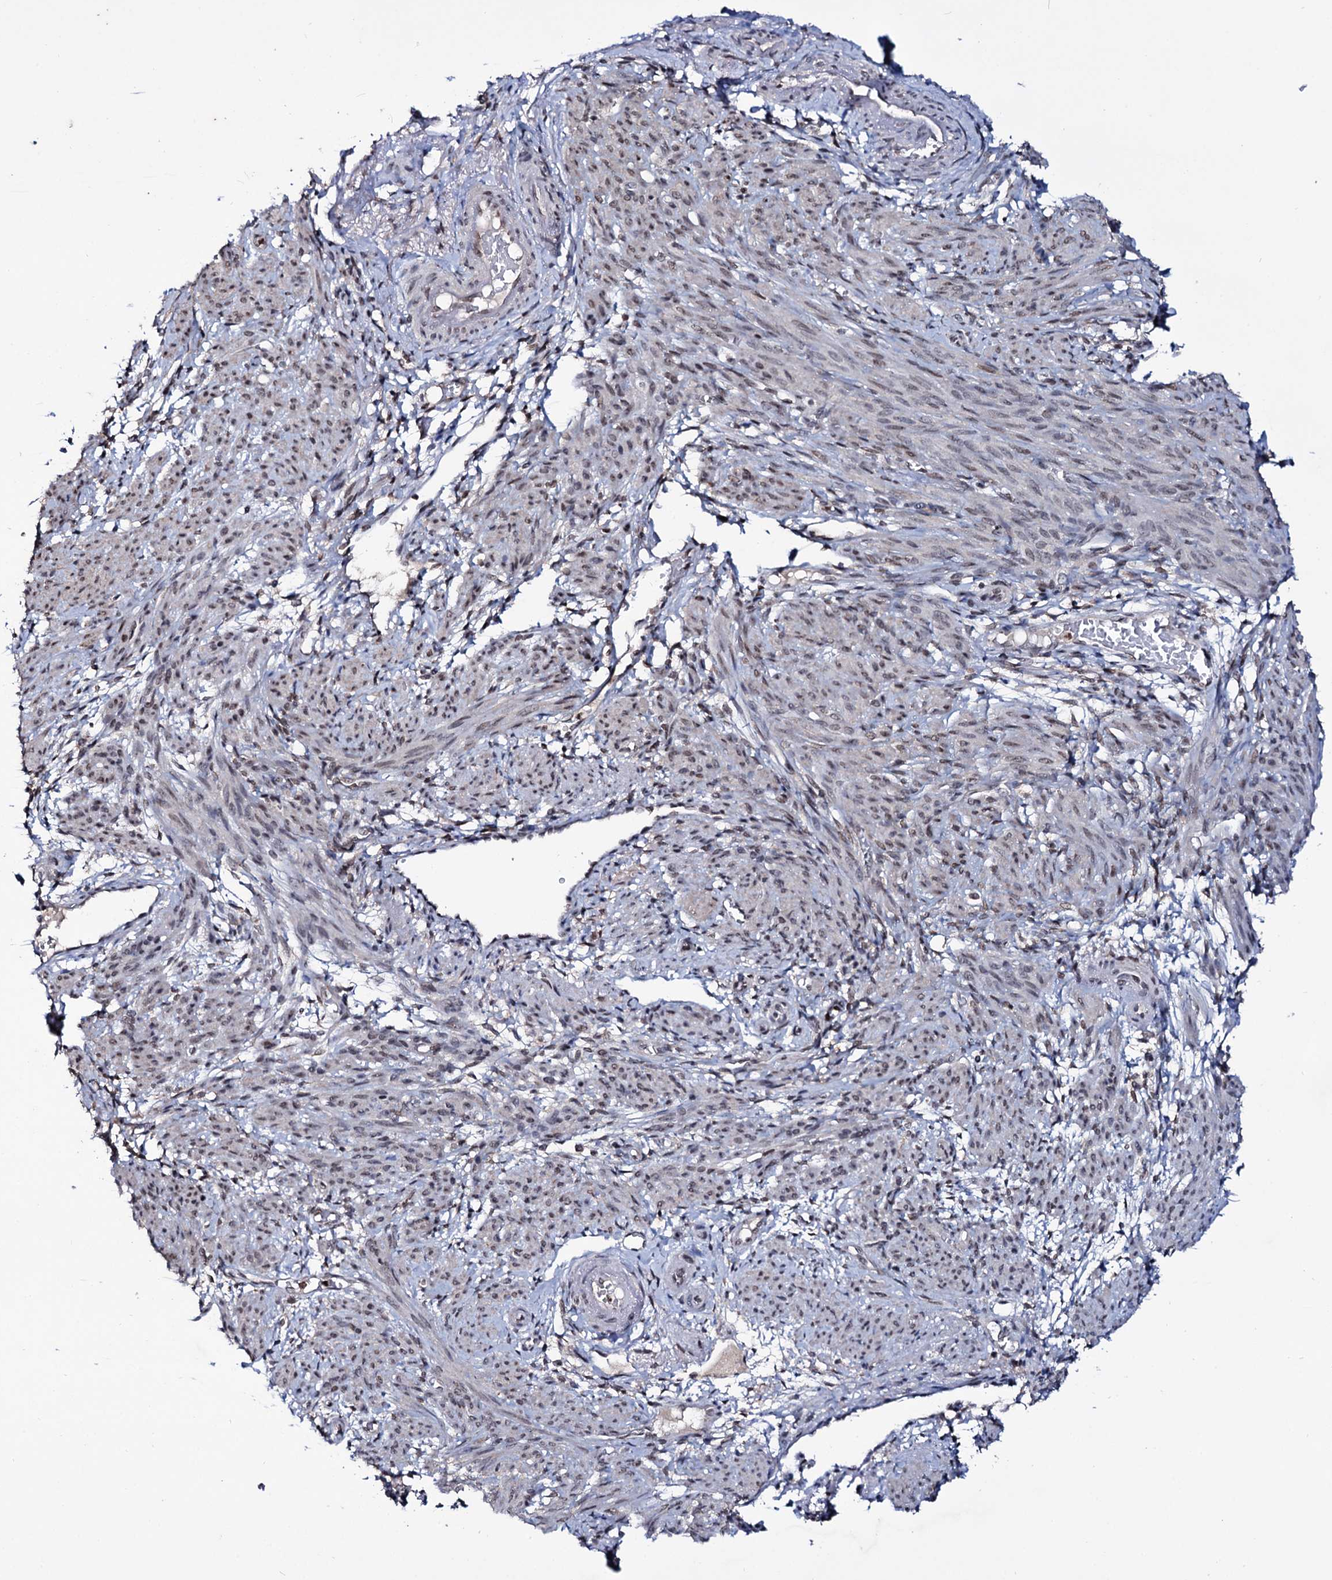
{"staining": {"intensity": "weak", "quantity": "25%-75%", "location": "cytoplasmic/membranous,nuclear"}, "tissue": "smooth muscle", "cell_type": "Smooth muscle cells", "image_type": "normal", "snomed": [{"axis": "morphology", "description": "Normal tissue, NOS"}, {"axis": "topography", "description": "Smooth muscle"}], "caption": "Immunohistochemical staining of unremarkable human smooth muscle shows low levels of weak cytoplasmic/membranous,nuclear expression in about 25%-75% of smooth muscle cells.", "gene": "SMCHD1", "patient": {"sex": "female", "age": 39}}